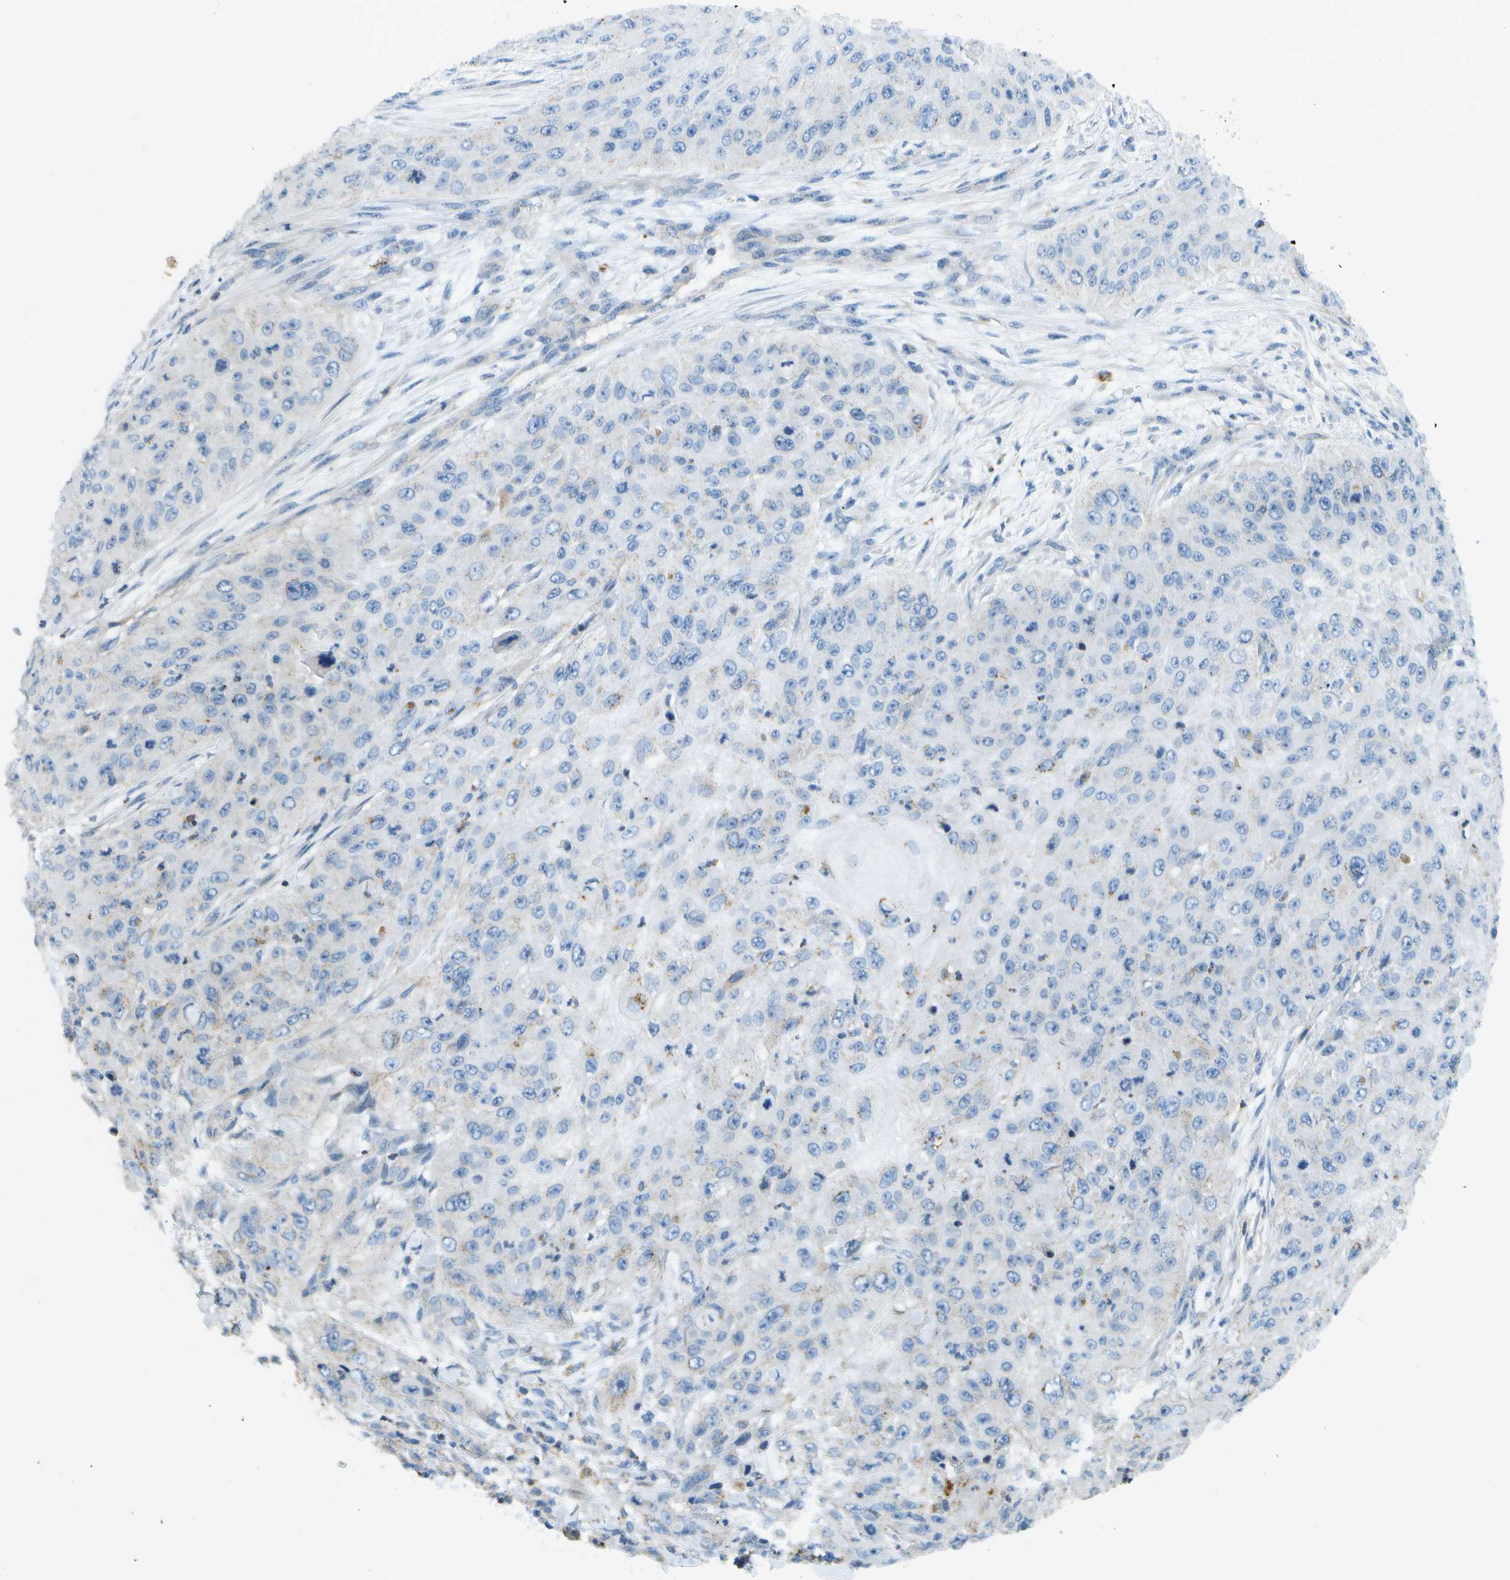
{"staining": {"intensity": "negative", "quantity": "none", "location": "none"}, "tissue": "skin cancer", "cell_type": "Tumor cells", "image_type": "cancer", "snomed": [{"axis": "morphology", "description": "Squamous cell carcinoma, NOS"}, {"axis": "topography", "description": "Skin"}], "caption": "An immunohistochemistry photomicrograph of skin squamous cell carcinoma is shown. There is no staining in tumor cells of skin squamous cell carcinoma.", "gene": "MYH11", "patient": {"sex": "female", "age": 80}}